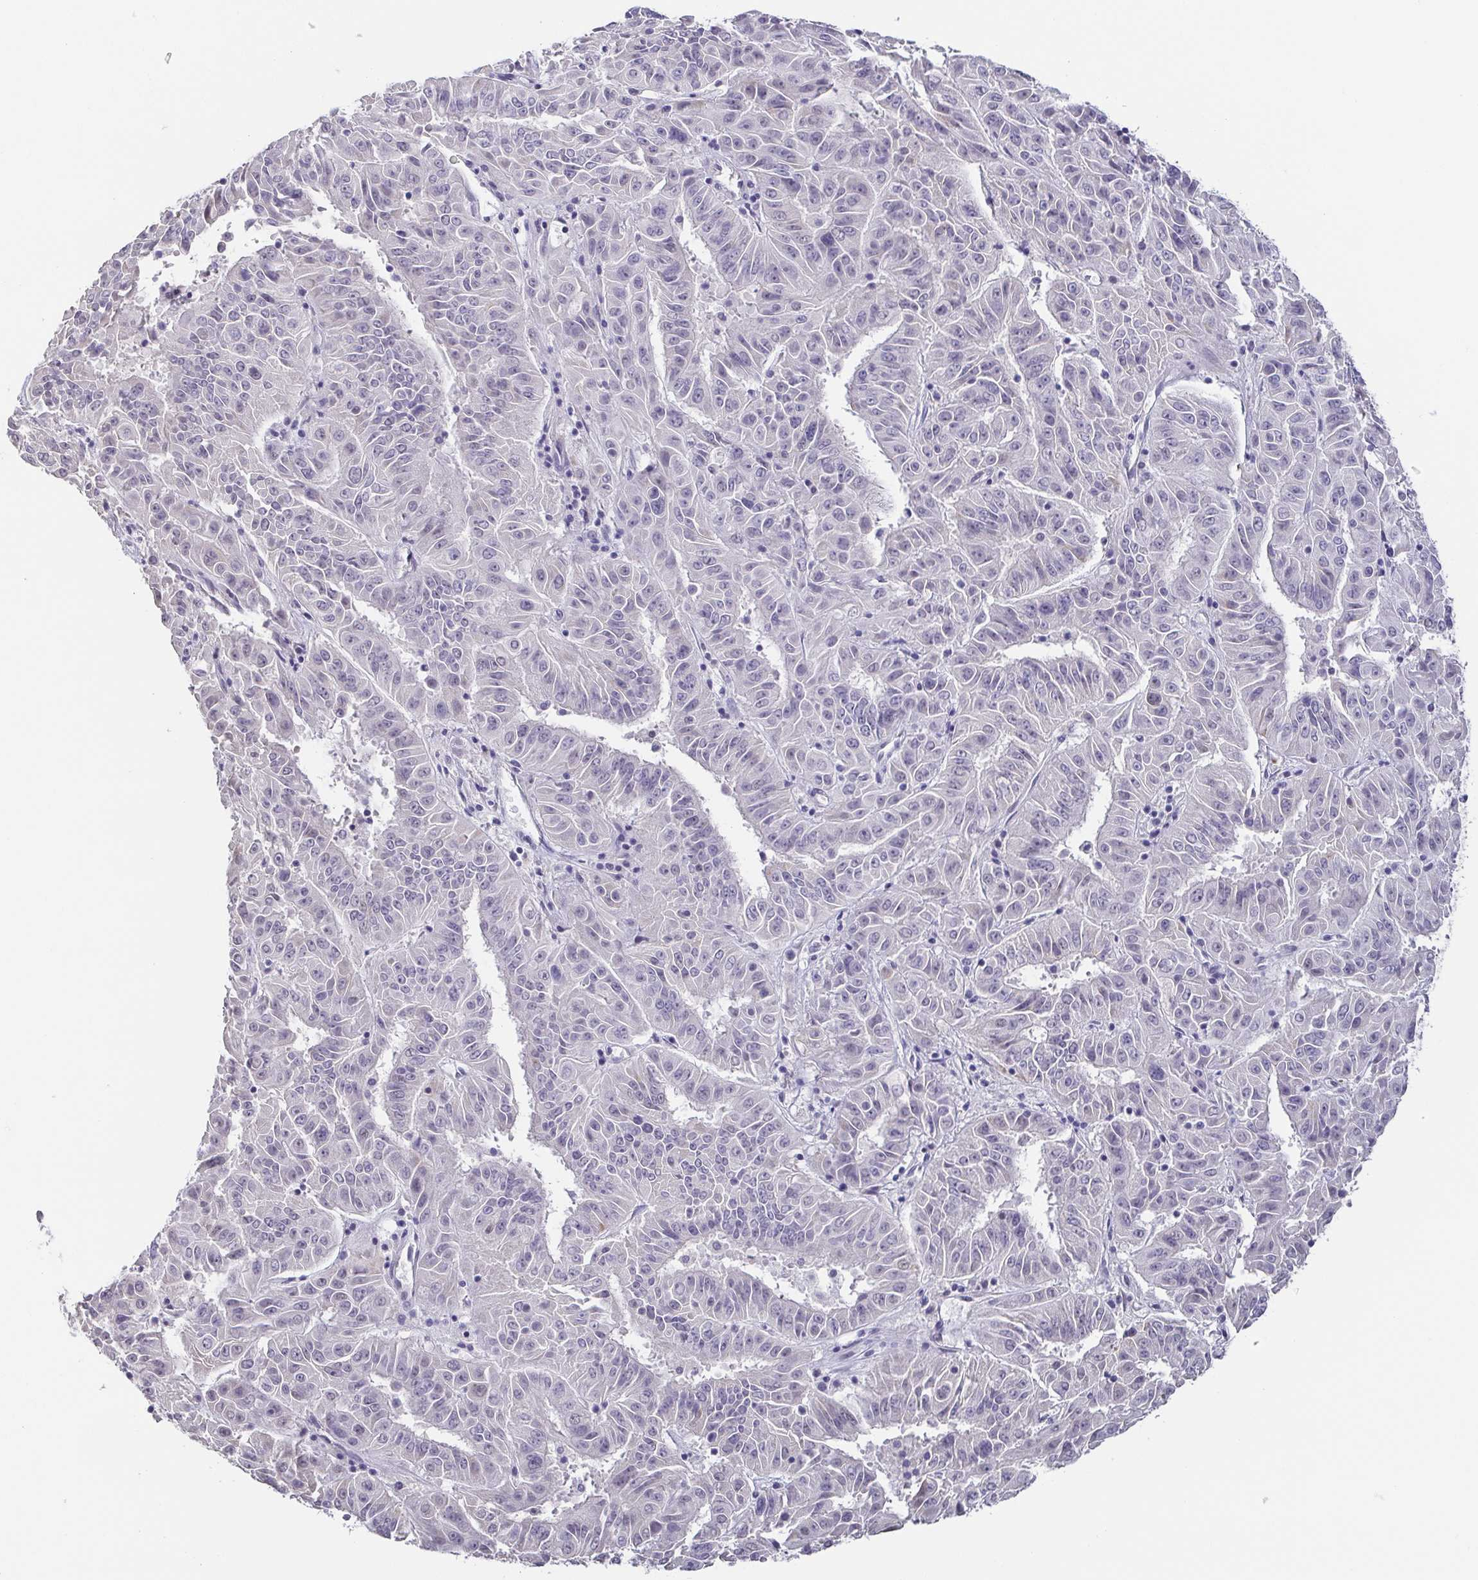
{"staining": {"intensity": "negative", "quantity": "none", "location": "none"}, "tissue": "pancreatic cancer", "cell_type": "Tumor cells", "image_type": "cancer", "snomed": [{"axis": "morphology", "description": "Adenocarcinoma, NOS"}, {"axis": "topography", "description": "Pancreas"}], "caption": "Immunohistochemistry of pancreatic adenocarcinoma reveals no expression in tumor cells.", "gene": "NEFH", "patient": {"sex": "male", "age": 63}}